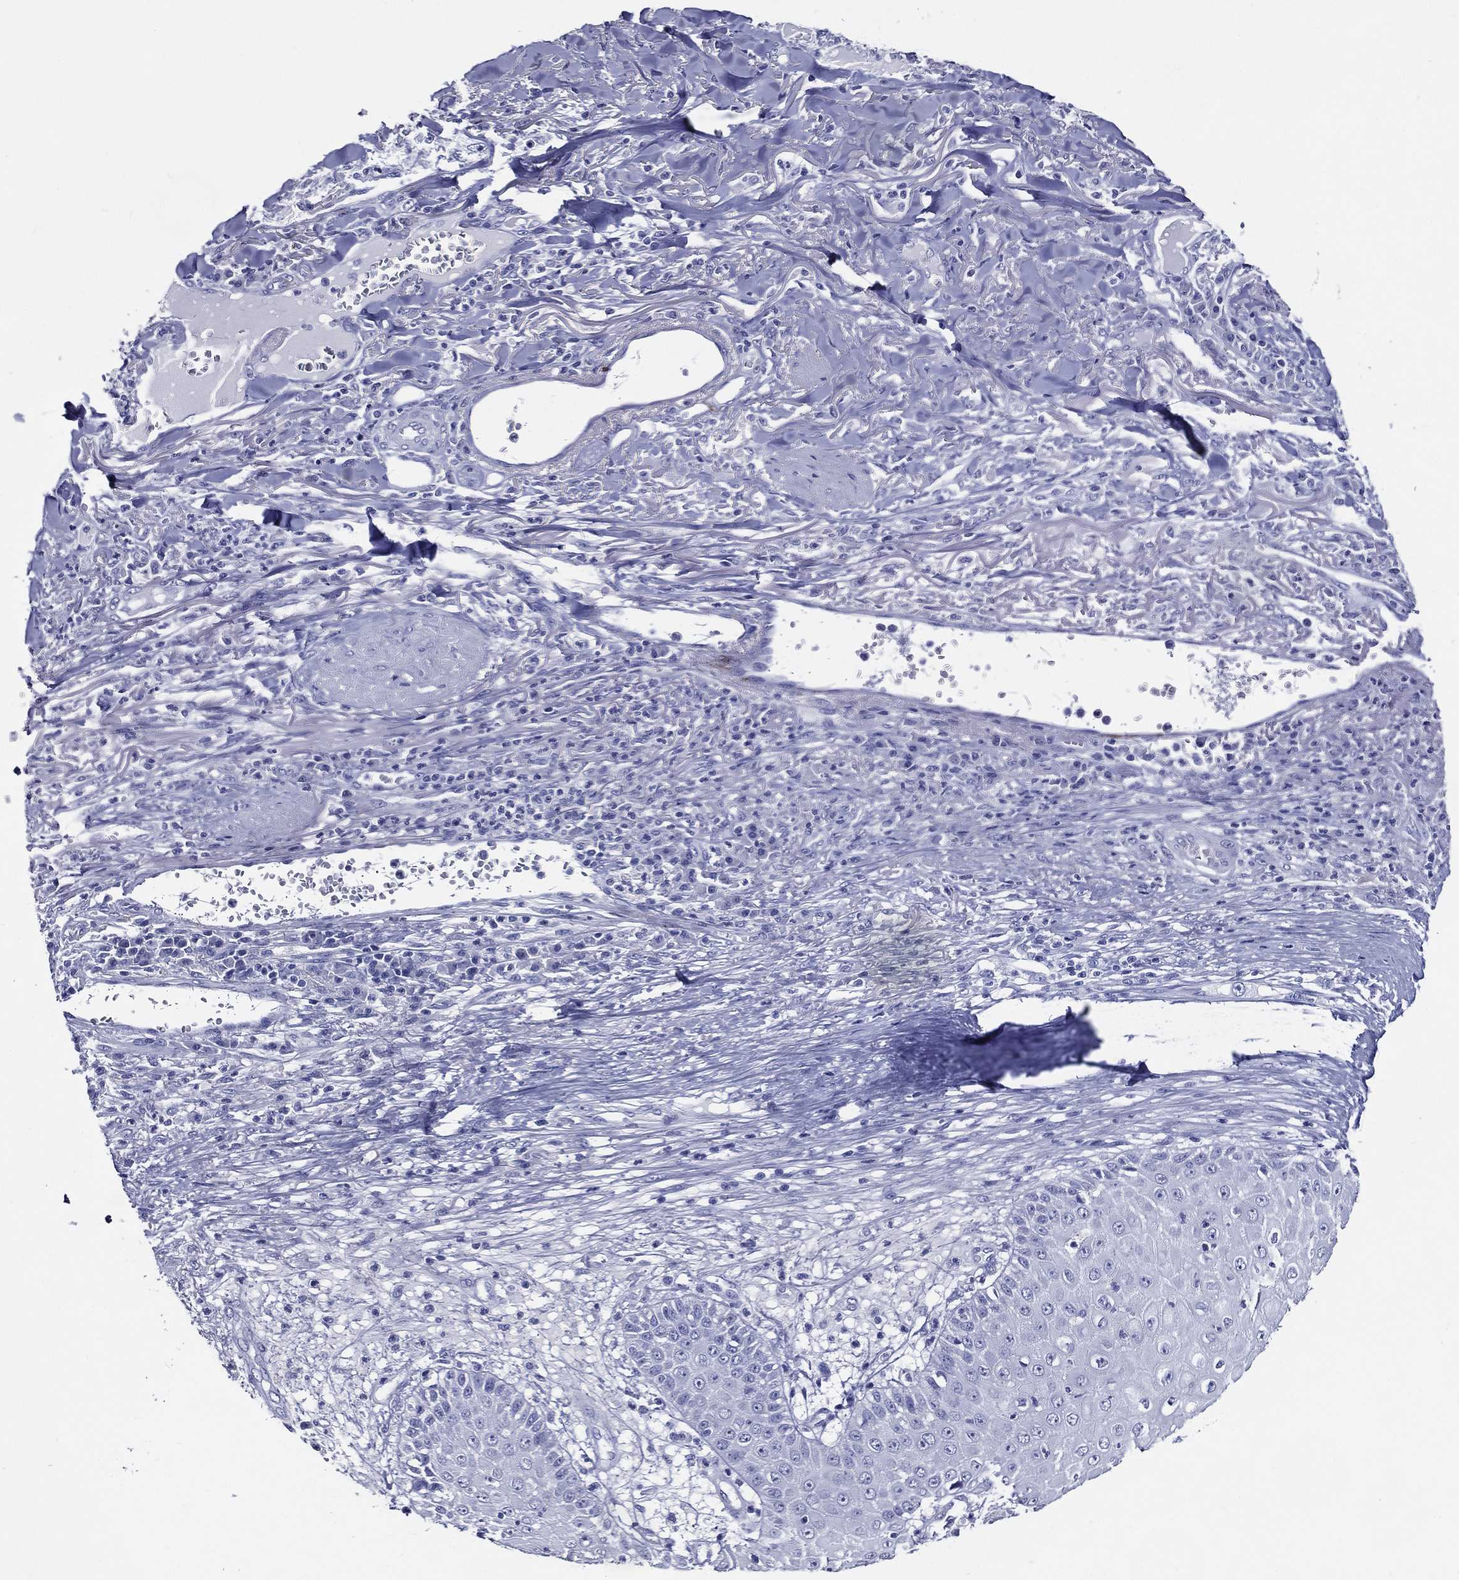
{"staining": {"intensity": "negative", "quantity": "none", "location": "none"}, "tissue": "skin cancer", "cell_type": "Tumor cells", "image_type": "cancer", "snomed": [{"axis": "morphology", "description": "Squamous cell carcinoma, NOS"}, {"axis": "topography", "description": "Skin"}], "caption": "IHC histopathology image of human skin cancer stained for a protein (brown), which displays no staining in tumor cells.", "gene": "ACE2", "patient": {"sex": "male", "age": 82}}